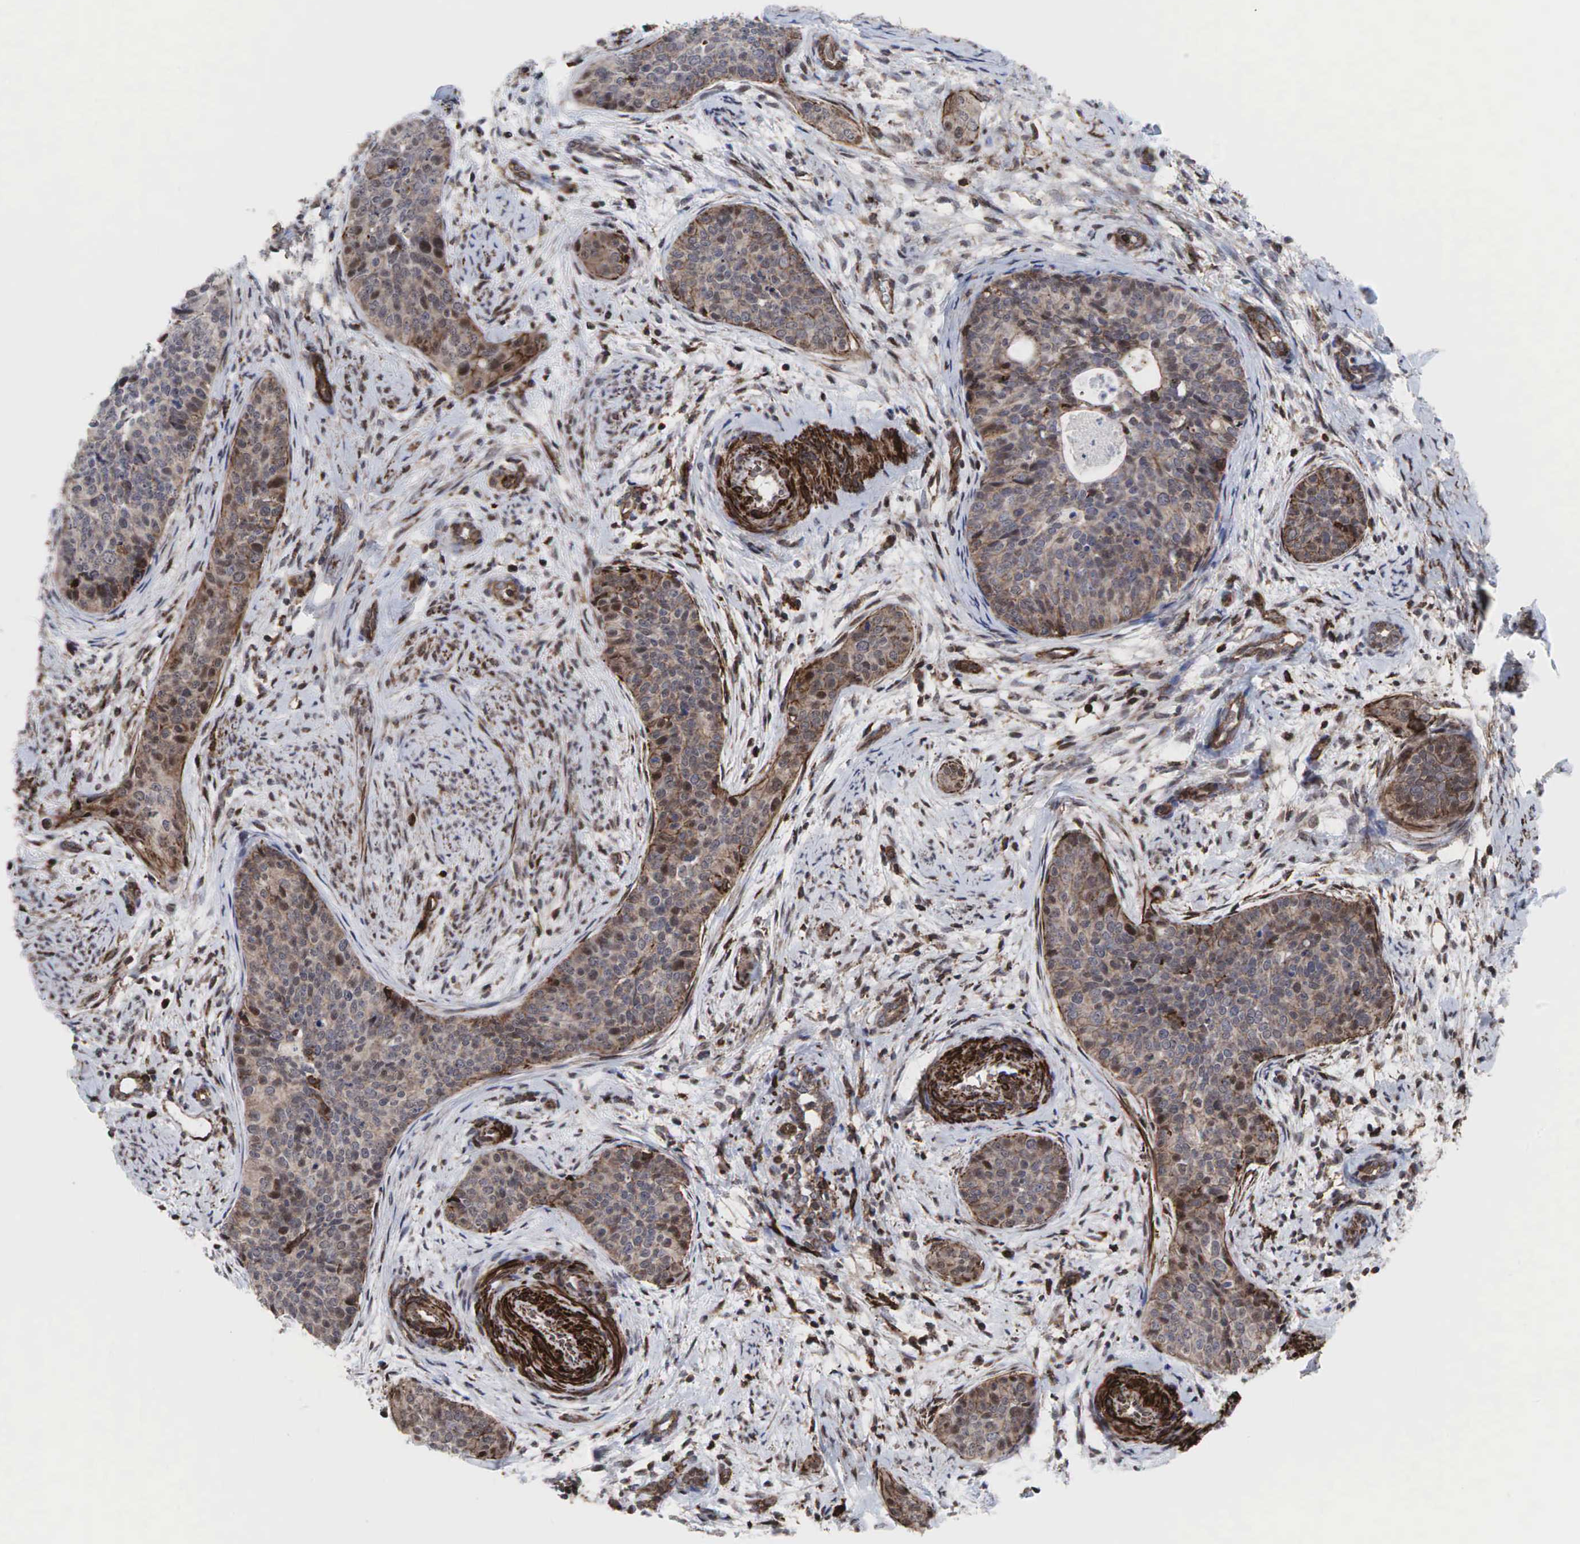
{"staining": {"intensity": "weak", "quantity": ">75%", "location": "cytoplasmic/membranous,nuclear"}, "tissue": "cervical cancer", "cell_type": "Tumor cells", "image_type": "cancer", "snomed": [{"axis": "morphology", "description": "Squamous cell carcinoma, NOS"}, {"axis": "topography", "description": "Cervix"}], "caption": "IHC of human cervical squamous cell carcinoma exhibits low levels of weak cytoplasmic/membranous and nuclear positivity in approximately >75% of tumor cells.", "gene": "GPRASP1", "patient": {"sex": "female", "age": 34}}